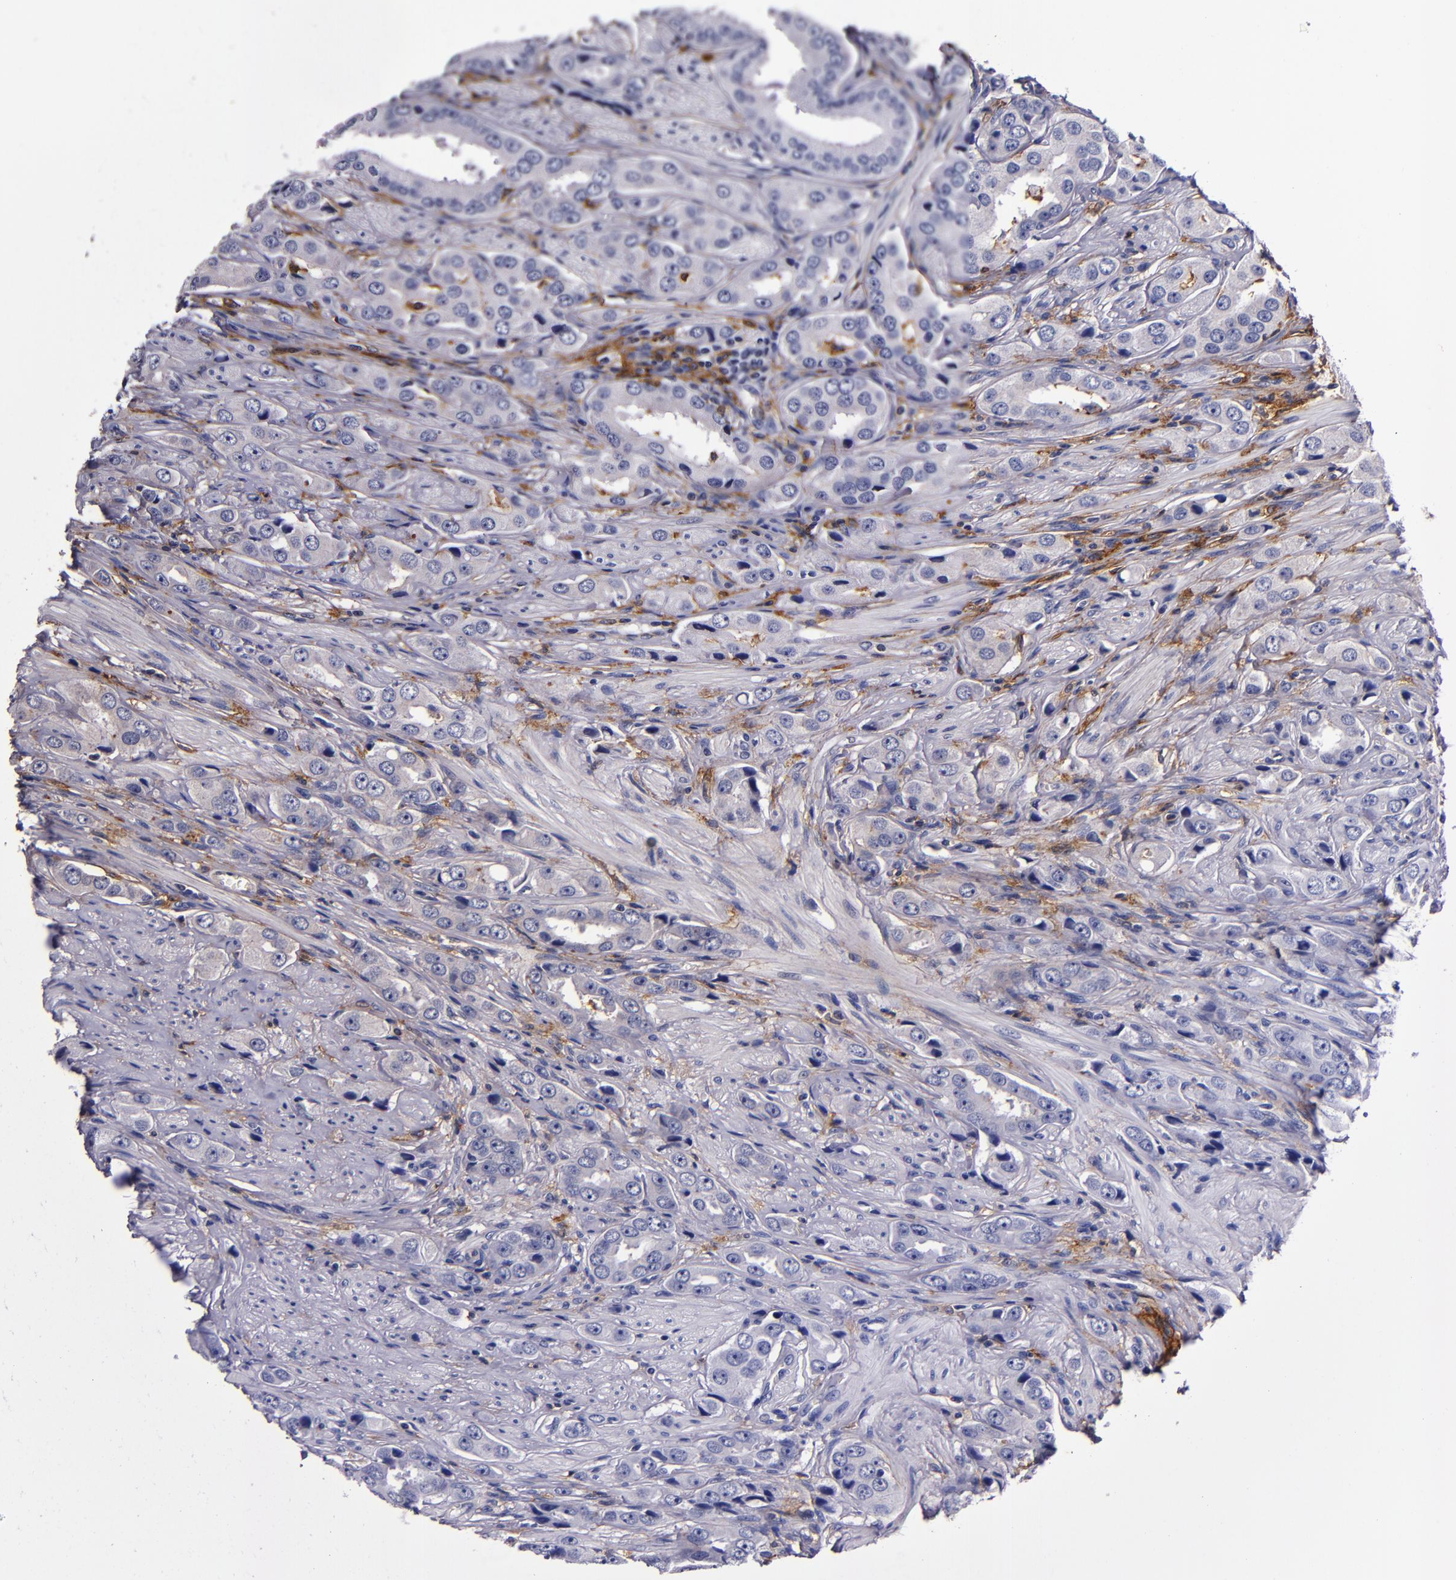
{"staining": {"intensity": "strong", "quantity": "<25%", "location": "cytoplasmic/membranous"}, "tissue": "prostate cancer", "cell_type": "Tumor cells", "image_type": "cancer", "snomed": [{"axis": "morphology", "description": "Adenocarcinoma, Medium grade"}, {"axis": "topography", "description": "Prostate"}], "caption": "Prostate adenocarcinoma (medium-grade) tissue exhibits strong cytoplasmic/membranous expression in about <25% of tumor cells", "gene": "SIRPA", "patient": {"sex": "male", "age": 53}}